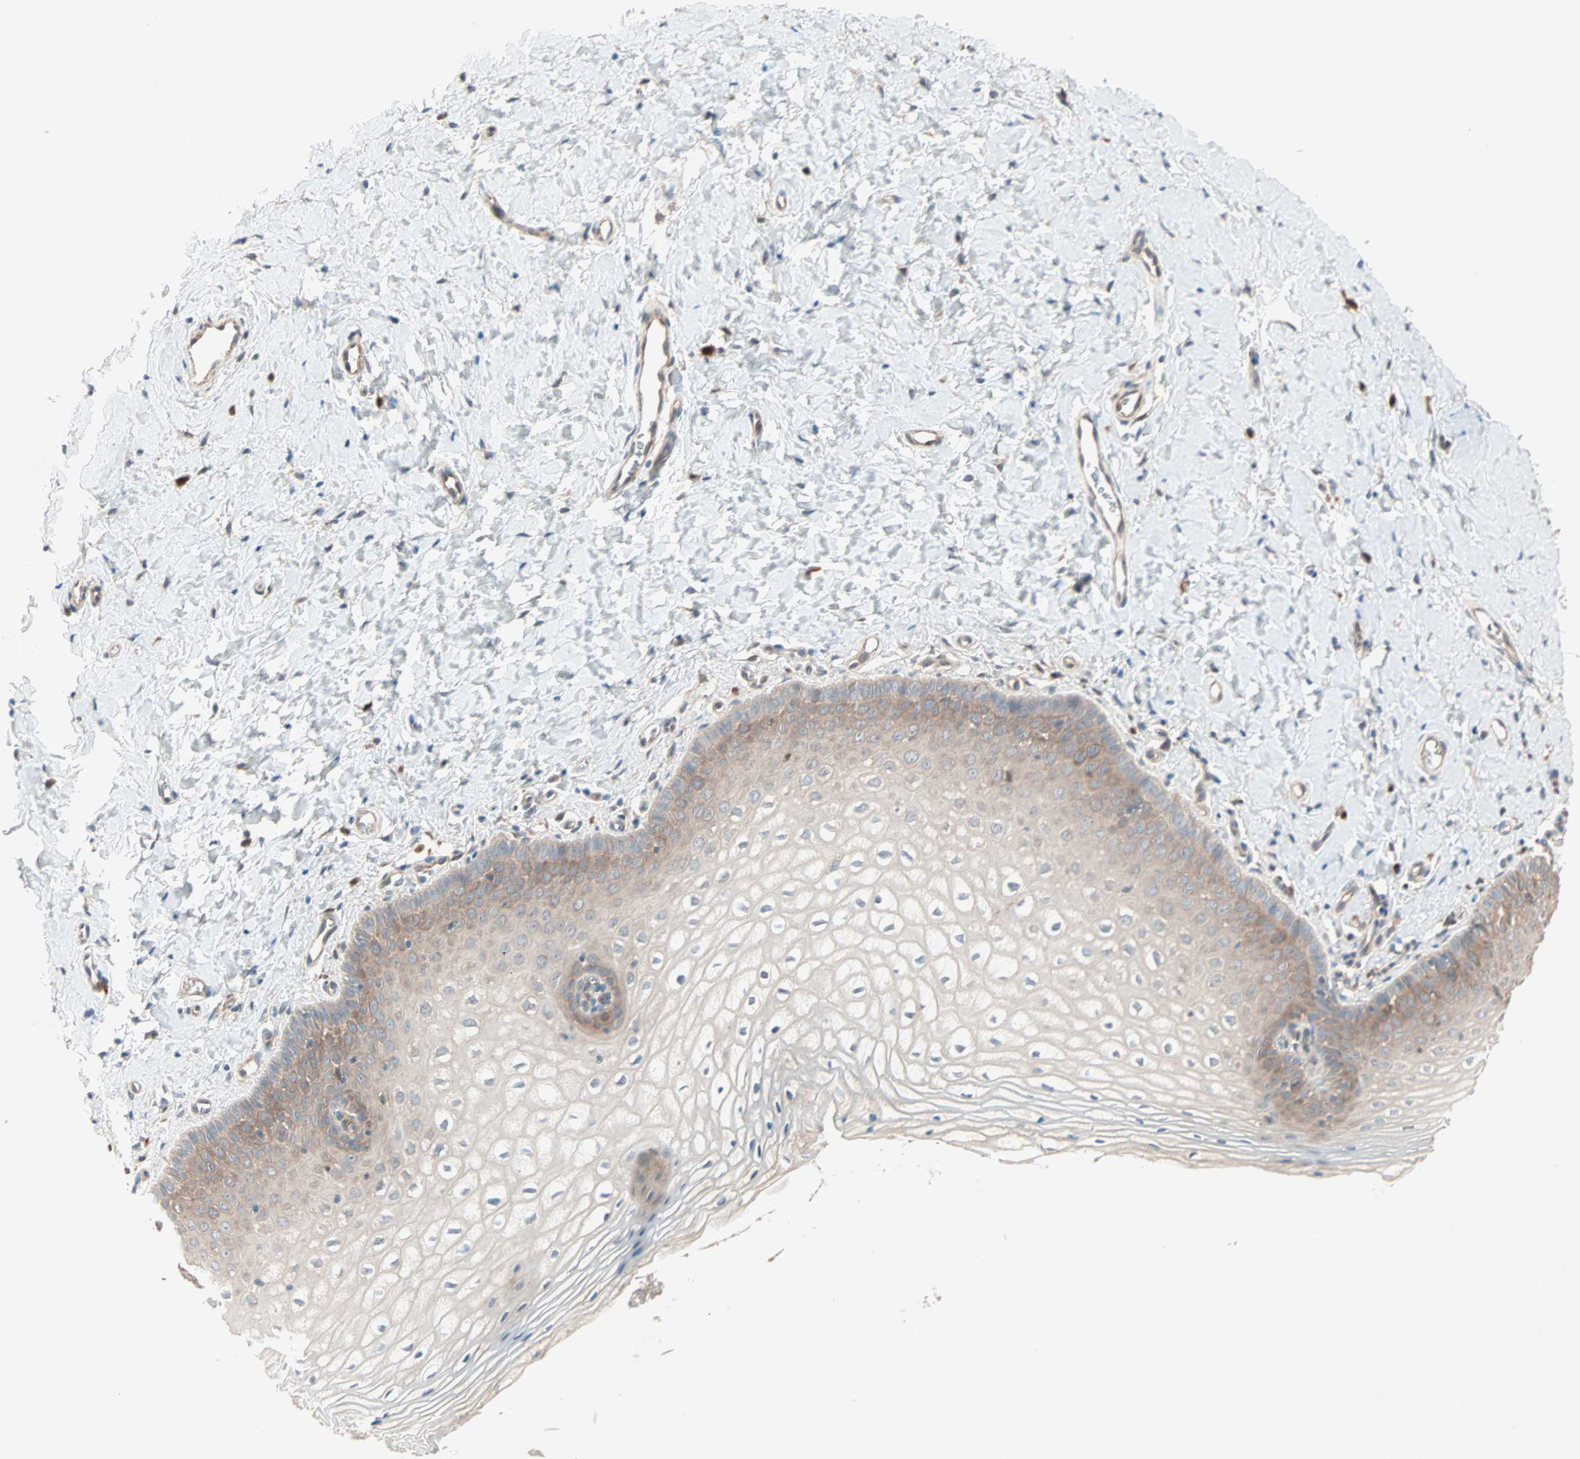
{"staining": {"intensity": "weak", "quantity": "<25%", "location": "cytoplasmic/membranous"}, "tissue": "vagina", "cell_type": "Squamous epithelial cells", "image_type": "normal", "snomed": [{"axis": "morphology", "description": "Normal tissue, NOS"}, {"axis": "topography", "description": "Vagina"}], "caption": "IHC micrograph of normal vagina: human vagina stained with DAB (3,3'-diaminobenzidine) reveals no significant protein staining in squamous epithelial cells.", "gene": "SDSL", "patient": {"sex": "female", "age": 55}}